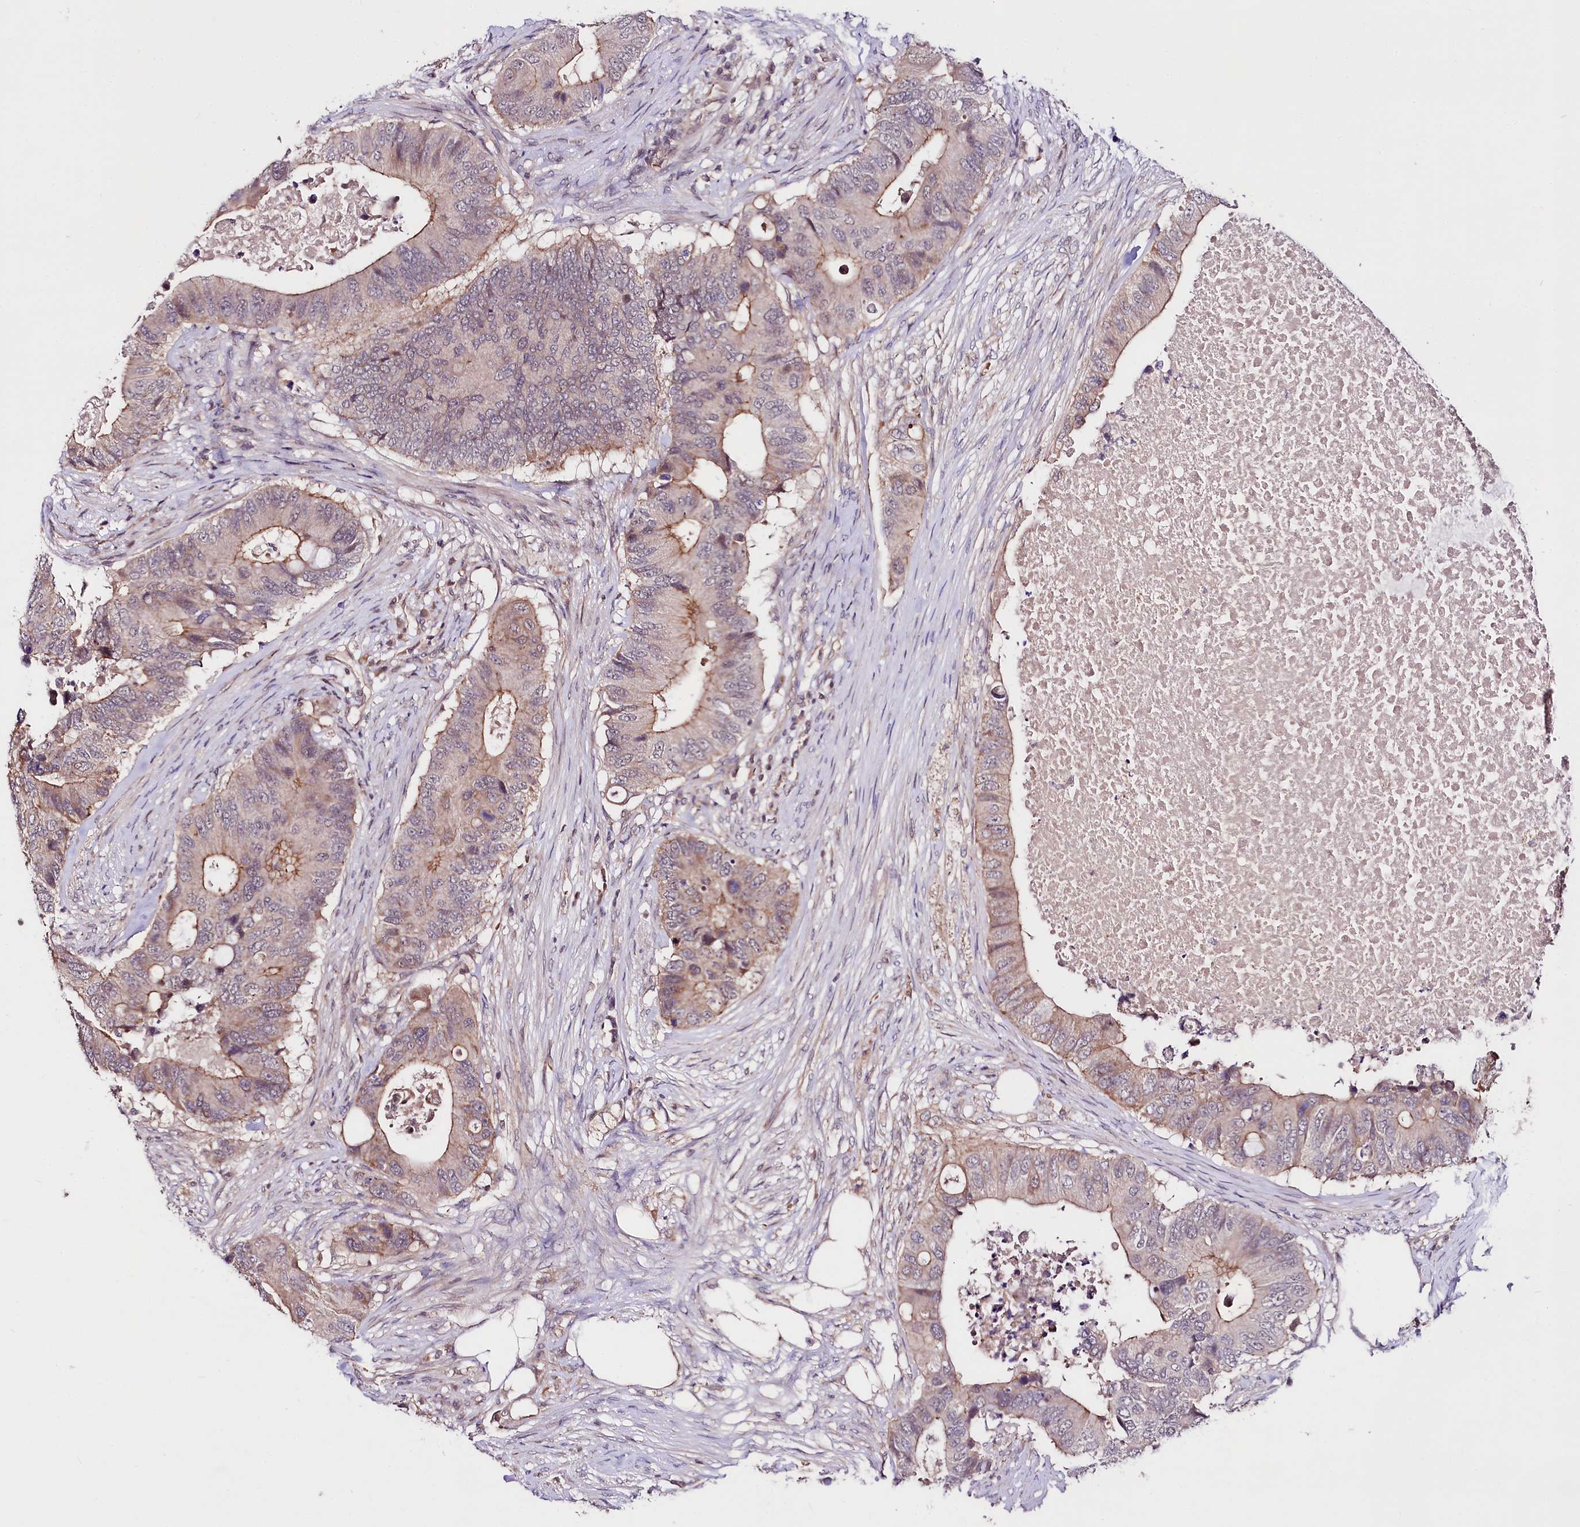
{"staining": {"intensity": "moderate", "quantity": "25%-75%", "location": "cytoplasmic/membranous"}, "tissue": "colorectal cancer", "cell_type": "Tumor cells", "image_type": "cancer", "snomed": [{"axis": "morphology", "description": "Adenocarcinoma, NOS"}, {"axis": "topography", "description": "Colon"}], "caption": "IHC histopathology image of neoplastic tissue: colorectal cancer stained using immunohistochemistry (IHC) demonstrates medium levels of moderate protein expression localized specifically in the cytoplasmic/membranous of tumor cells, appearing as a cytoplasmic/membranous brown color.", "gene": "TAFAZZIN", "patient": {"sex": "male", "age": 71}}